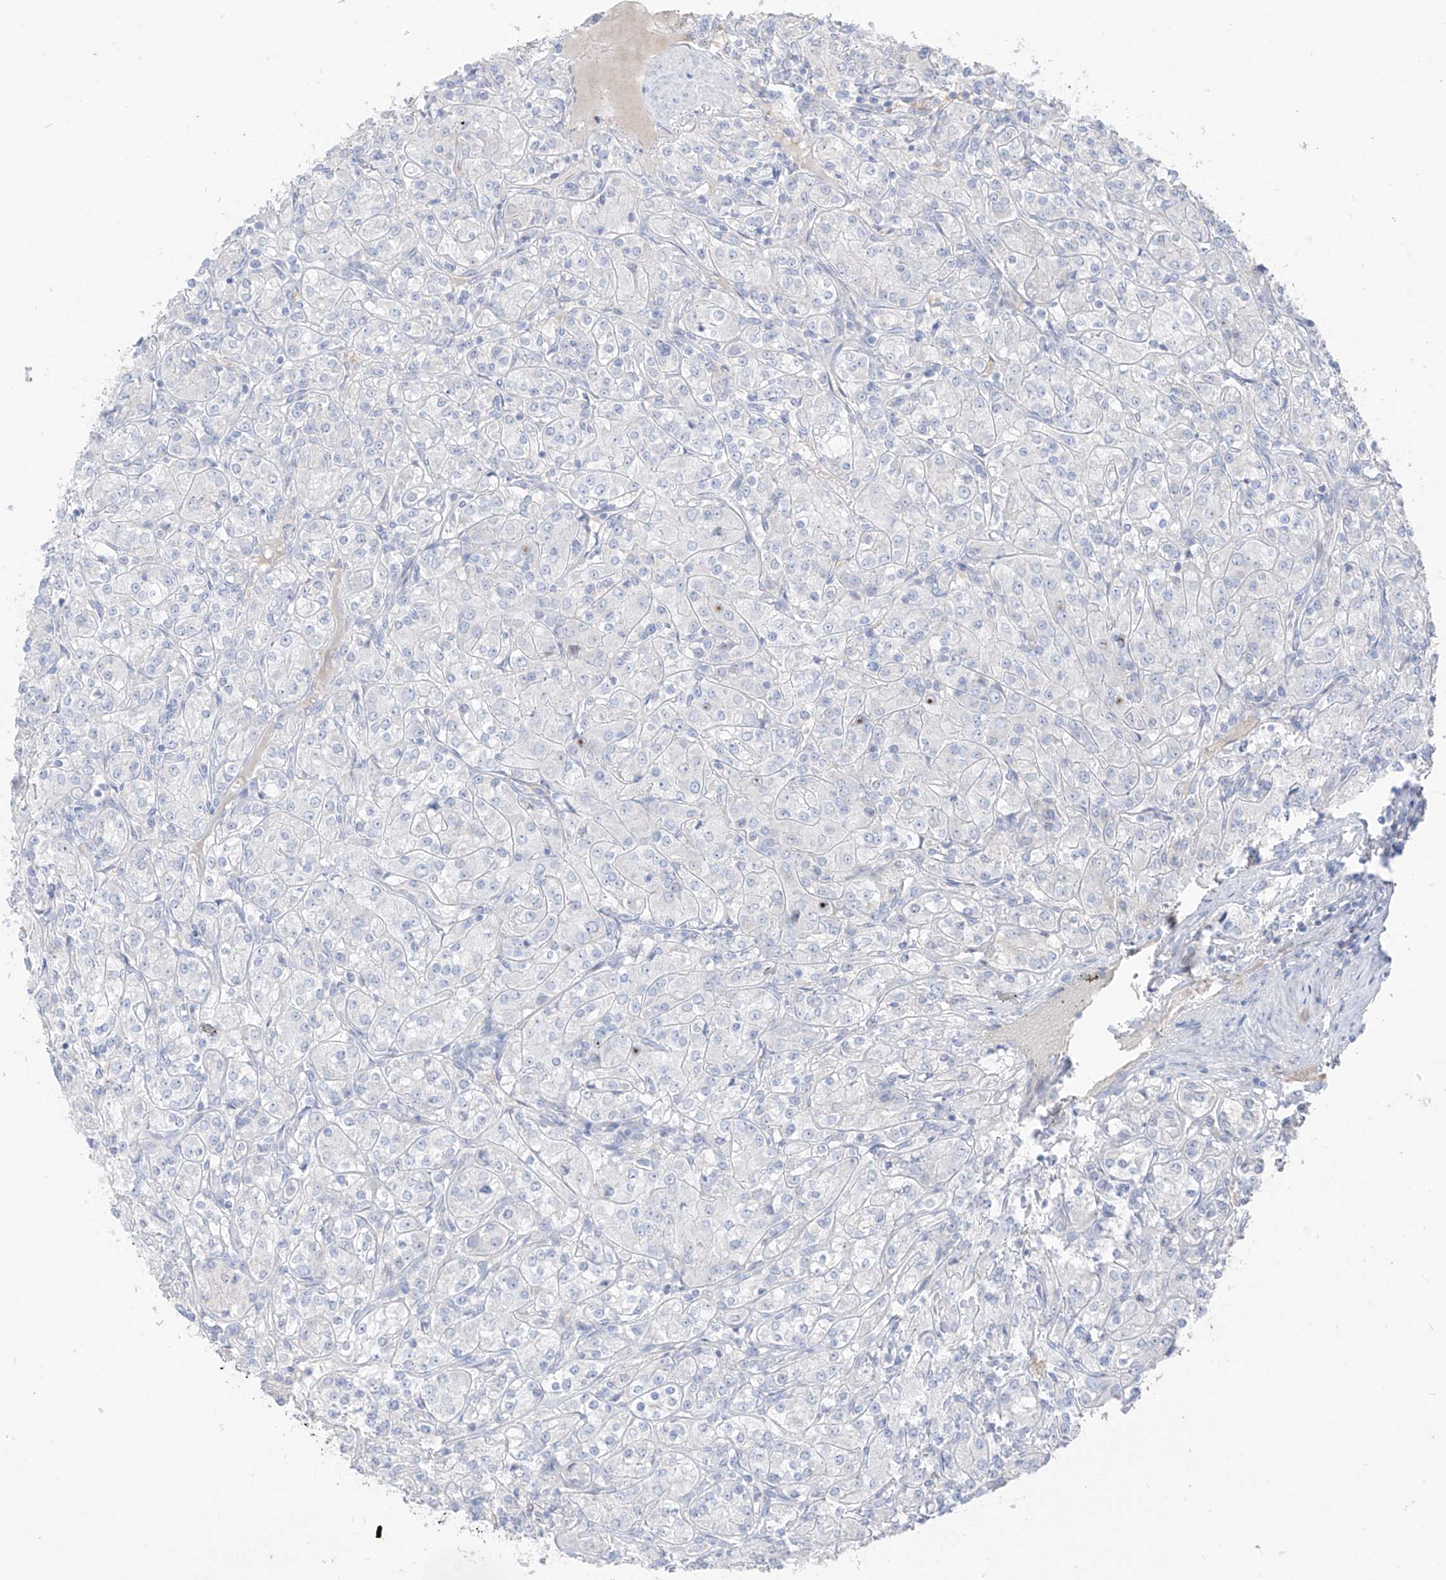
{"staining": {"intensity": "negative", "quantity": "none", "location": "none"}, "tissue": "renal cancer", "cell_type": "Tumor cells", "image_type": "cancer", "snomed": [{"axis": "morphology", "description": "Adenocarcinoma, NOS"}, {"axis": "topography", "description": "Kidney"}], "caption": "High power microscopy image of an IHC histopathology image of renal adenocarcinoma, revealing no significant positivity in tumor cells.", "gene": "ASPRV1", "patient": {"sex": "male", "age": 77}}